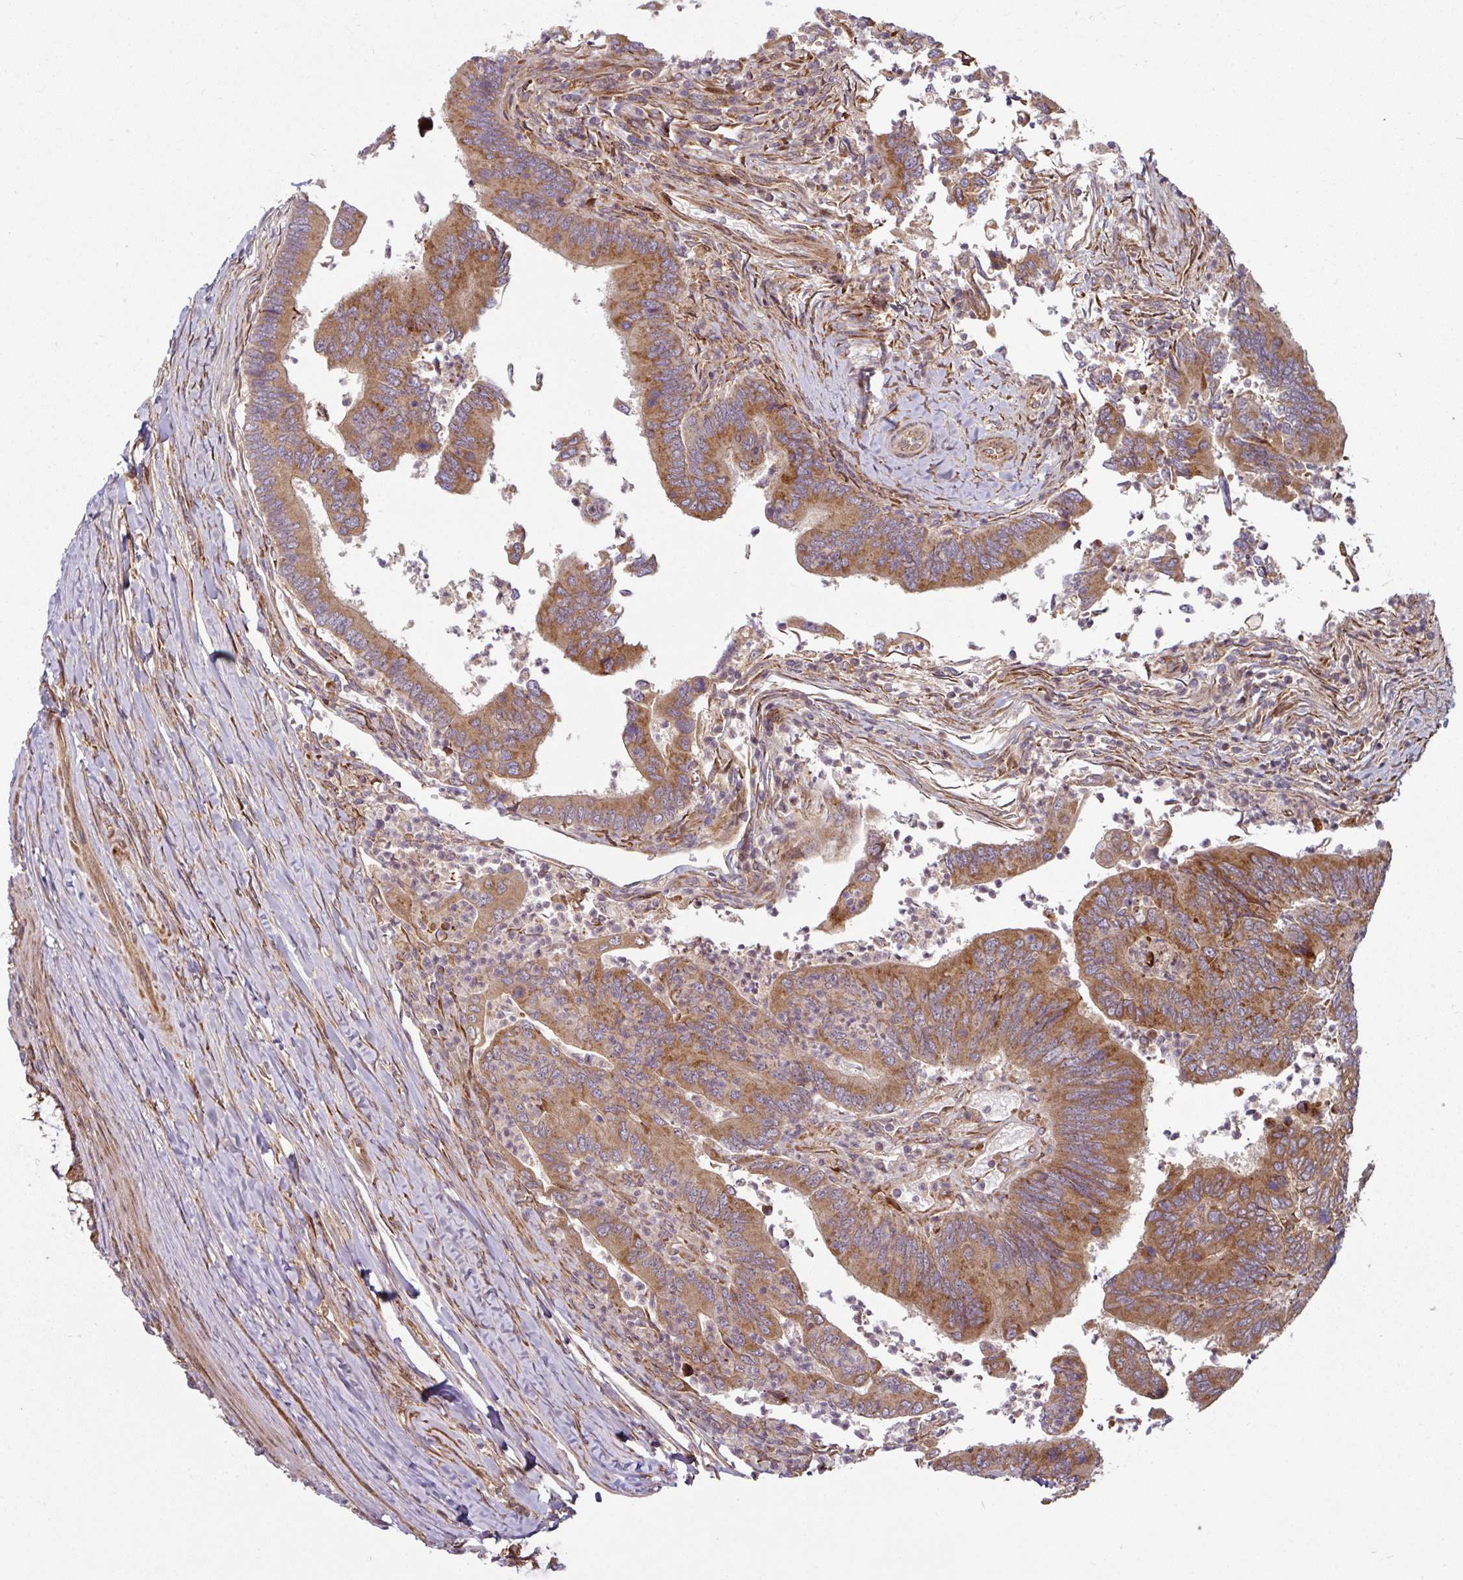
{"staining": {"intensity": "moderate", "quantity": ">75%", "location": "cytoplasmic/membranous"}, "tissue": "colorectal cancer", "cell_type": "Tumor cells", "image_type": "cancer", "snomed": [{"axis": "morphology", "description": "Adenocarcinoma, NOS"}, {"axis": "topography", "description": "Colon"}], "caption": "A micrograph showing moderate cytoplasmic/membranous positivity in approximately >75% of tumor cells in colorectal cancer (adenocarcinoma), as visualized by brown immunohistochemical staining.", "gene": "RAB5A", "patient": {"sex": "female", "age": 67}}